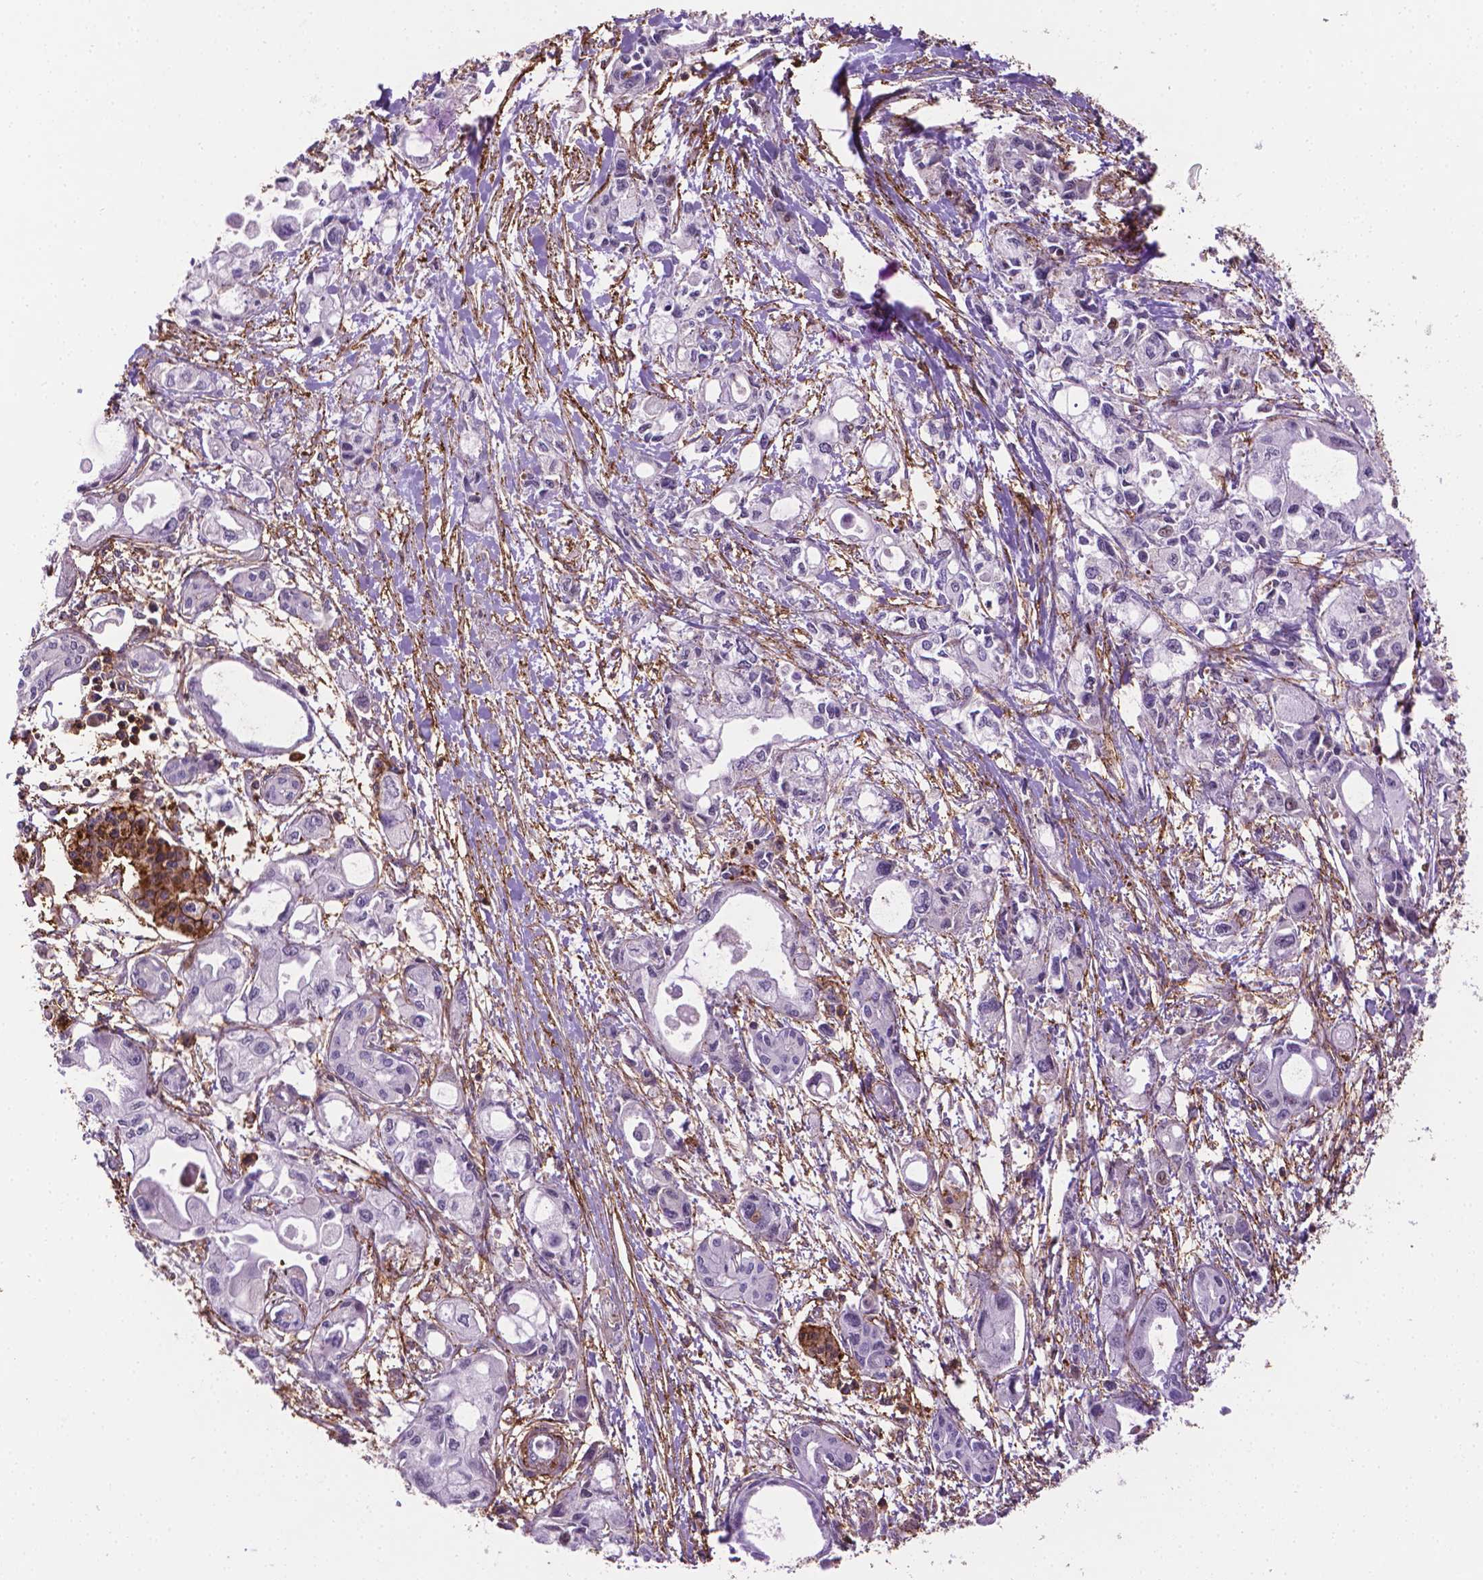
{"staining": {"intensity": "negative", "quantity": "none", "location": "none"}, "tissue": "pancreatic cancer", "cell_type": "Tumor cells", "image_type": "cancer", "snomed": [{"axis": "morphology", "description": "Adenocarcinoma, NOS"}, {"axis": "topography", "description": "Pancreas"}], "caption": "Immunohistochemical staining of human pancreatic adenocarcinoma demonstrates no significant staining in tumor cells.", "gene": "ACAD10", "patient": {"sex": "female", "age": 61}}